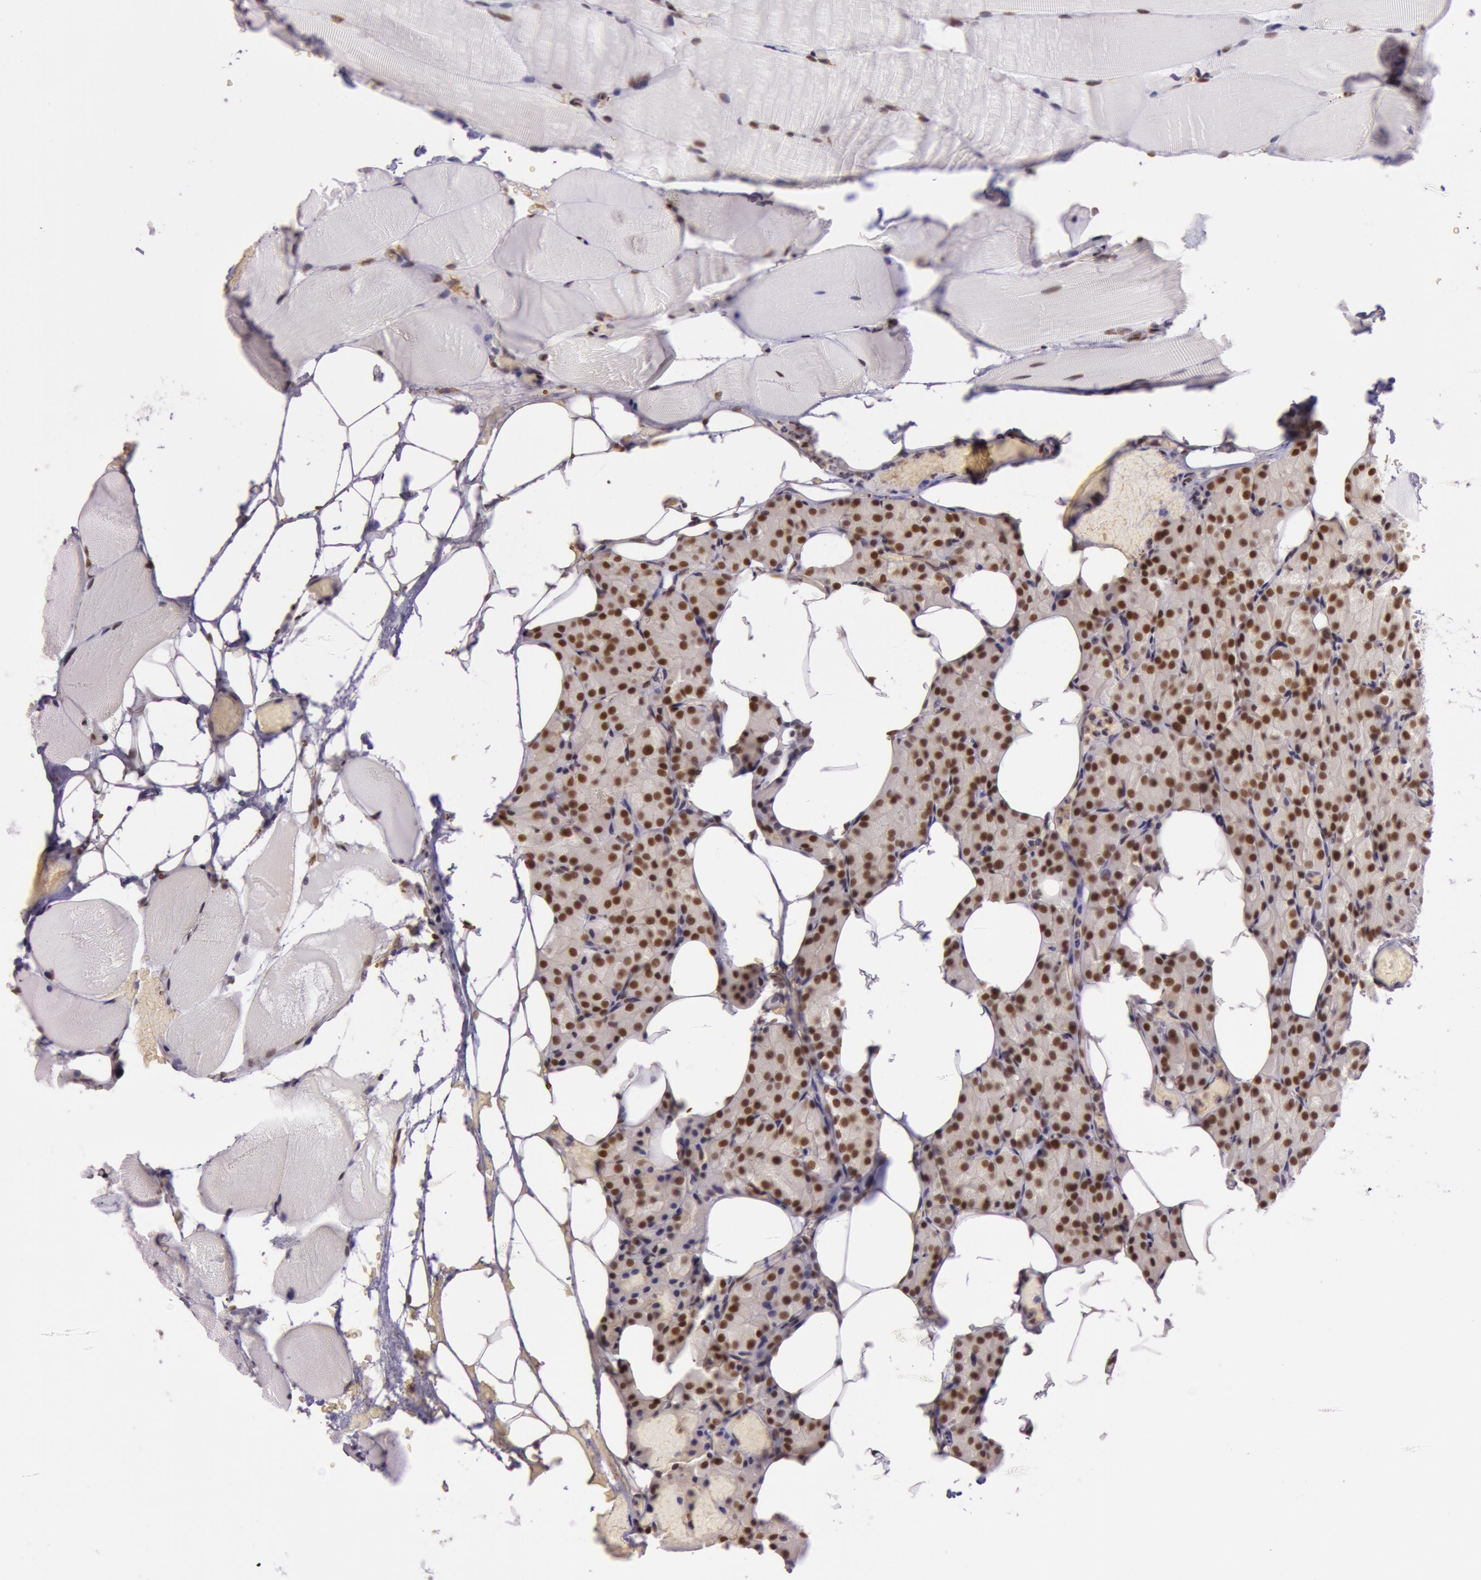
{"staining": {"intensity": "strong", "quantity": ">75%", "location": "nuclear"}, "tissue": "parathyroid gland", "cell_type": "Glandular cells", "image_type": "normal", "snomed": [{"axis": "morphology", "description": "Normal tissue, NOS"}, {"axis": "topography", "description": "Skeletal muscle"}, {"axis": "topography", "description": "Parathyroid gland"}], "caption": "Immunohistochemistry staining of unremarkable parathyroid gland, which reveals high levels of strong nuclear positivity in approximately >75% of glandular cells indicating strong nuclear protein positivity. The staining was performed using DAB (3,3'-diaminobenzidine) (brown) for protein detection and nuclei were counterstained in hematoxylin (blue).", "gene": "NBN", "patient": {"sex": "female", "age": 37}}